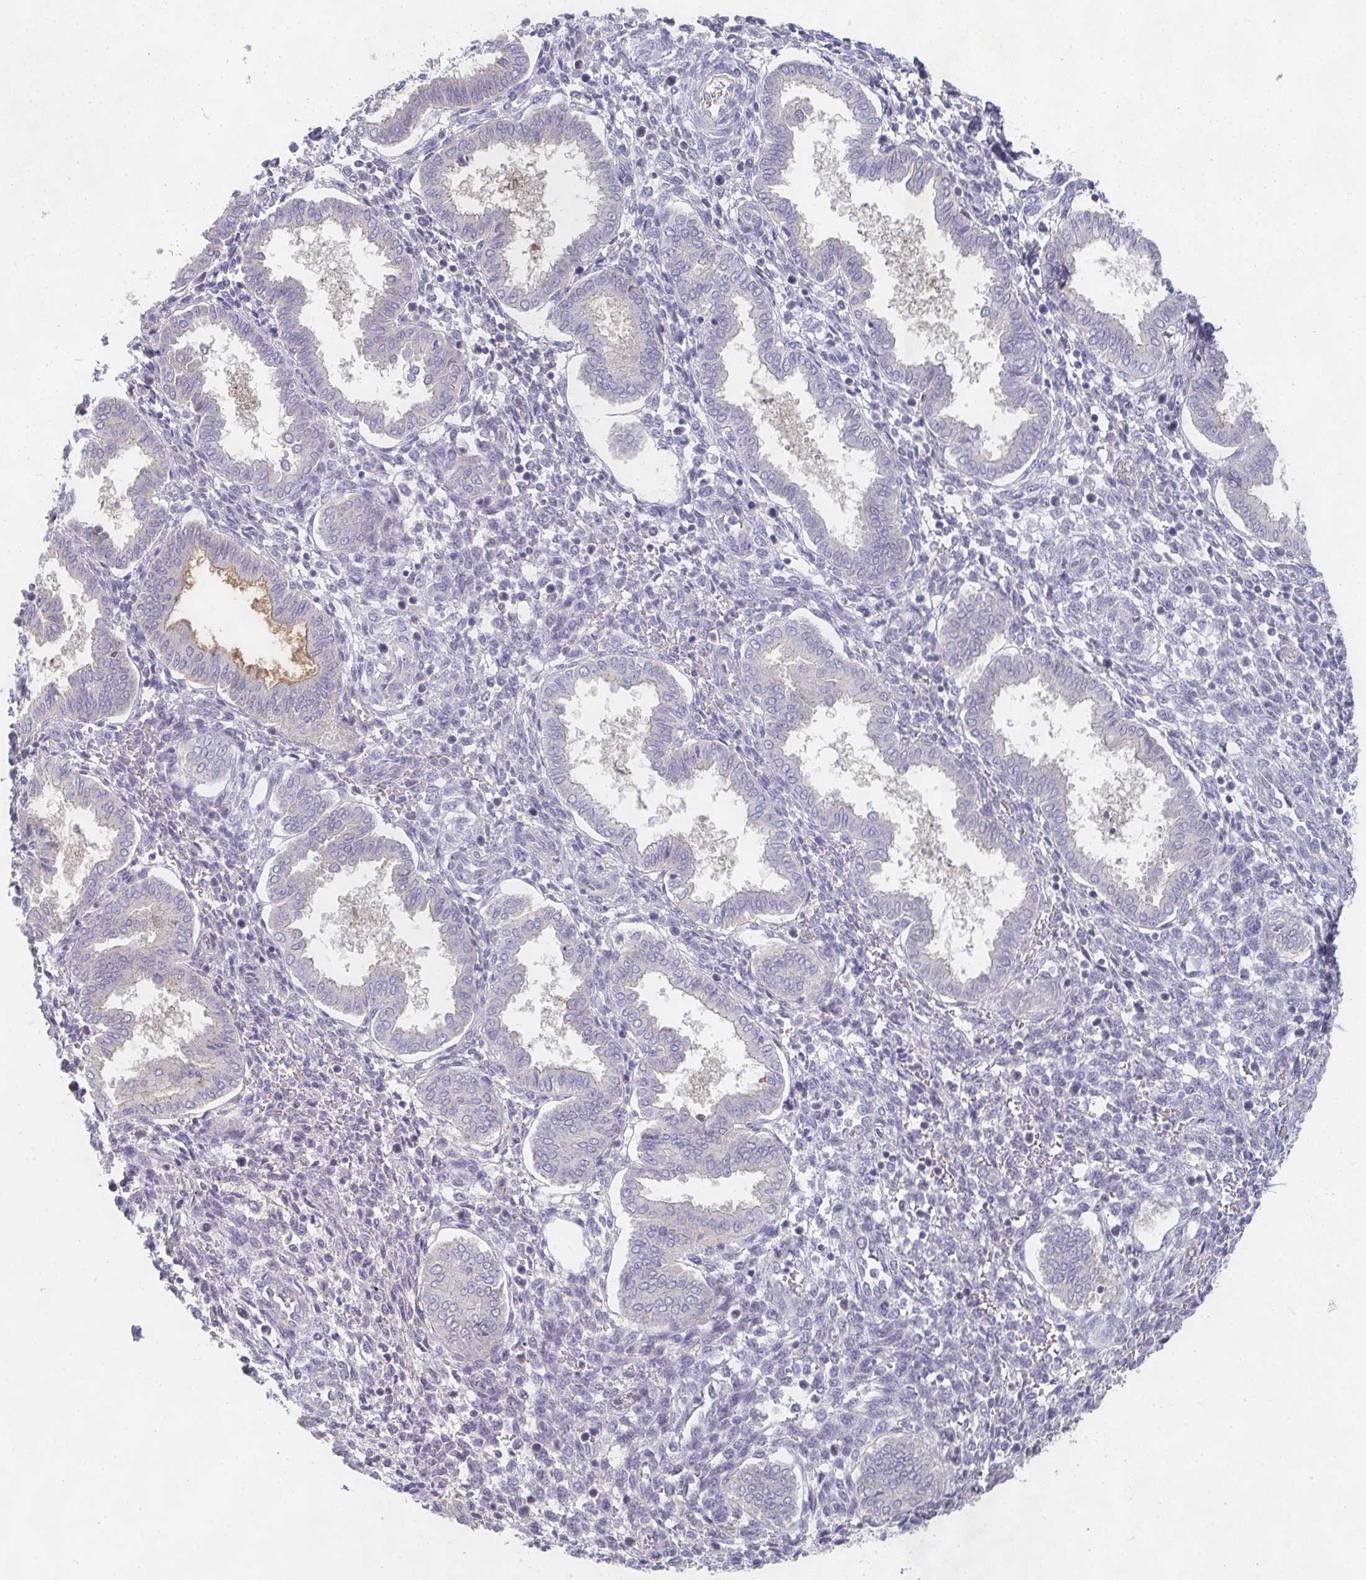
{"staining": {"intensity": "negative", "quantity": "none", "location": "none"}, "tissue": "endometrium", "cell_type": "Cells in endometrial stroma", "image_type": "normal", "snomed": [{"axis": "morphology", "description": "Normal tissue, NOS"}, {"axis": "topography", "description": "Endometrium"}], "caption": "DAB immunohistochemical staining of benign endometrium displays no significant staining in cells in endometrial stroma.", "gene": "CHMP5", "patient": {"sex": "female", "age": 24}}